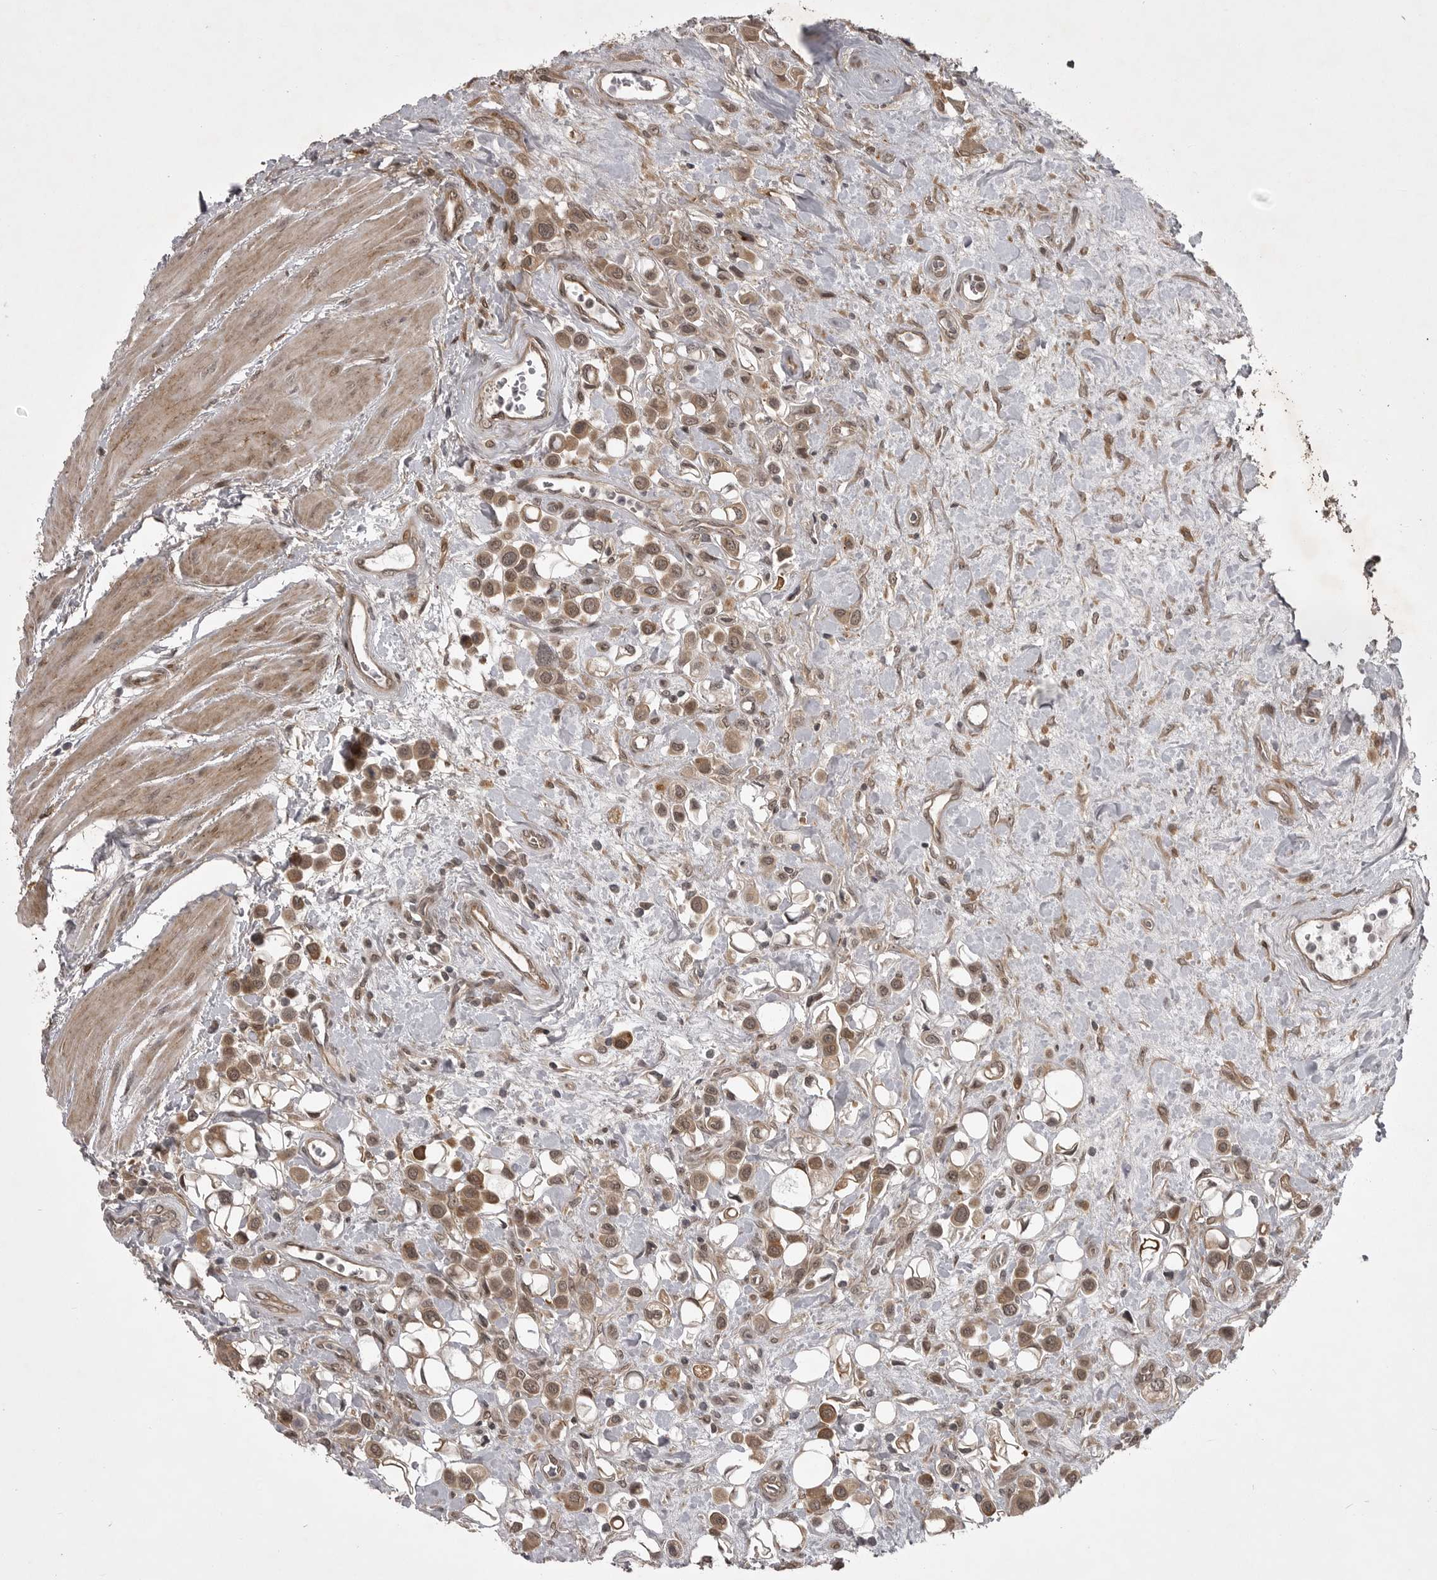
{"staining": {"intensity": "moderate", "quantity": ">75%", "location": "cytoplasmic/membranous"}, "tissue": "urothelial cancer", "cell_type": "Tumor cells", "image_type": "cancer", "snomed": [{"axis": "morphology", "description": "Urothelial carcinoma, High grade"}, {"axis": "topography", "description": "Urinary bladder"}], "caption": "High-magnification brightfield microscopy of high-grade urothelial carcinoma stained with DAB (3,3'-diaminobenzidine) (brown) and counterstained with hematoxylin (blue). tumor cells exhibit moderate cytoplasmic/membranous staining is appreciated in approximately>75% of cells.", "gene": "SNX16", "patient": {"sex": "male", "age": 50}}